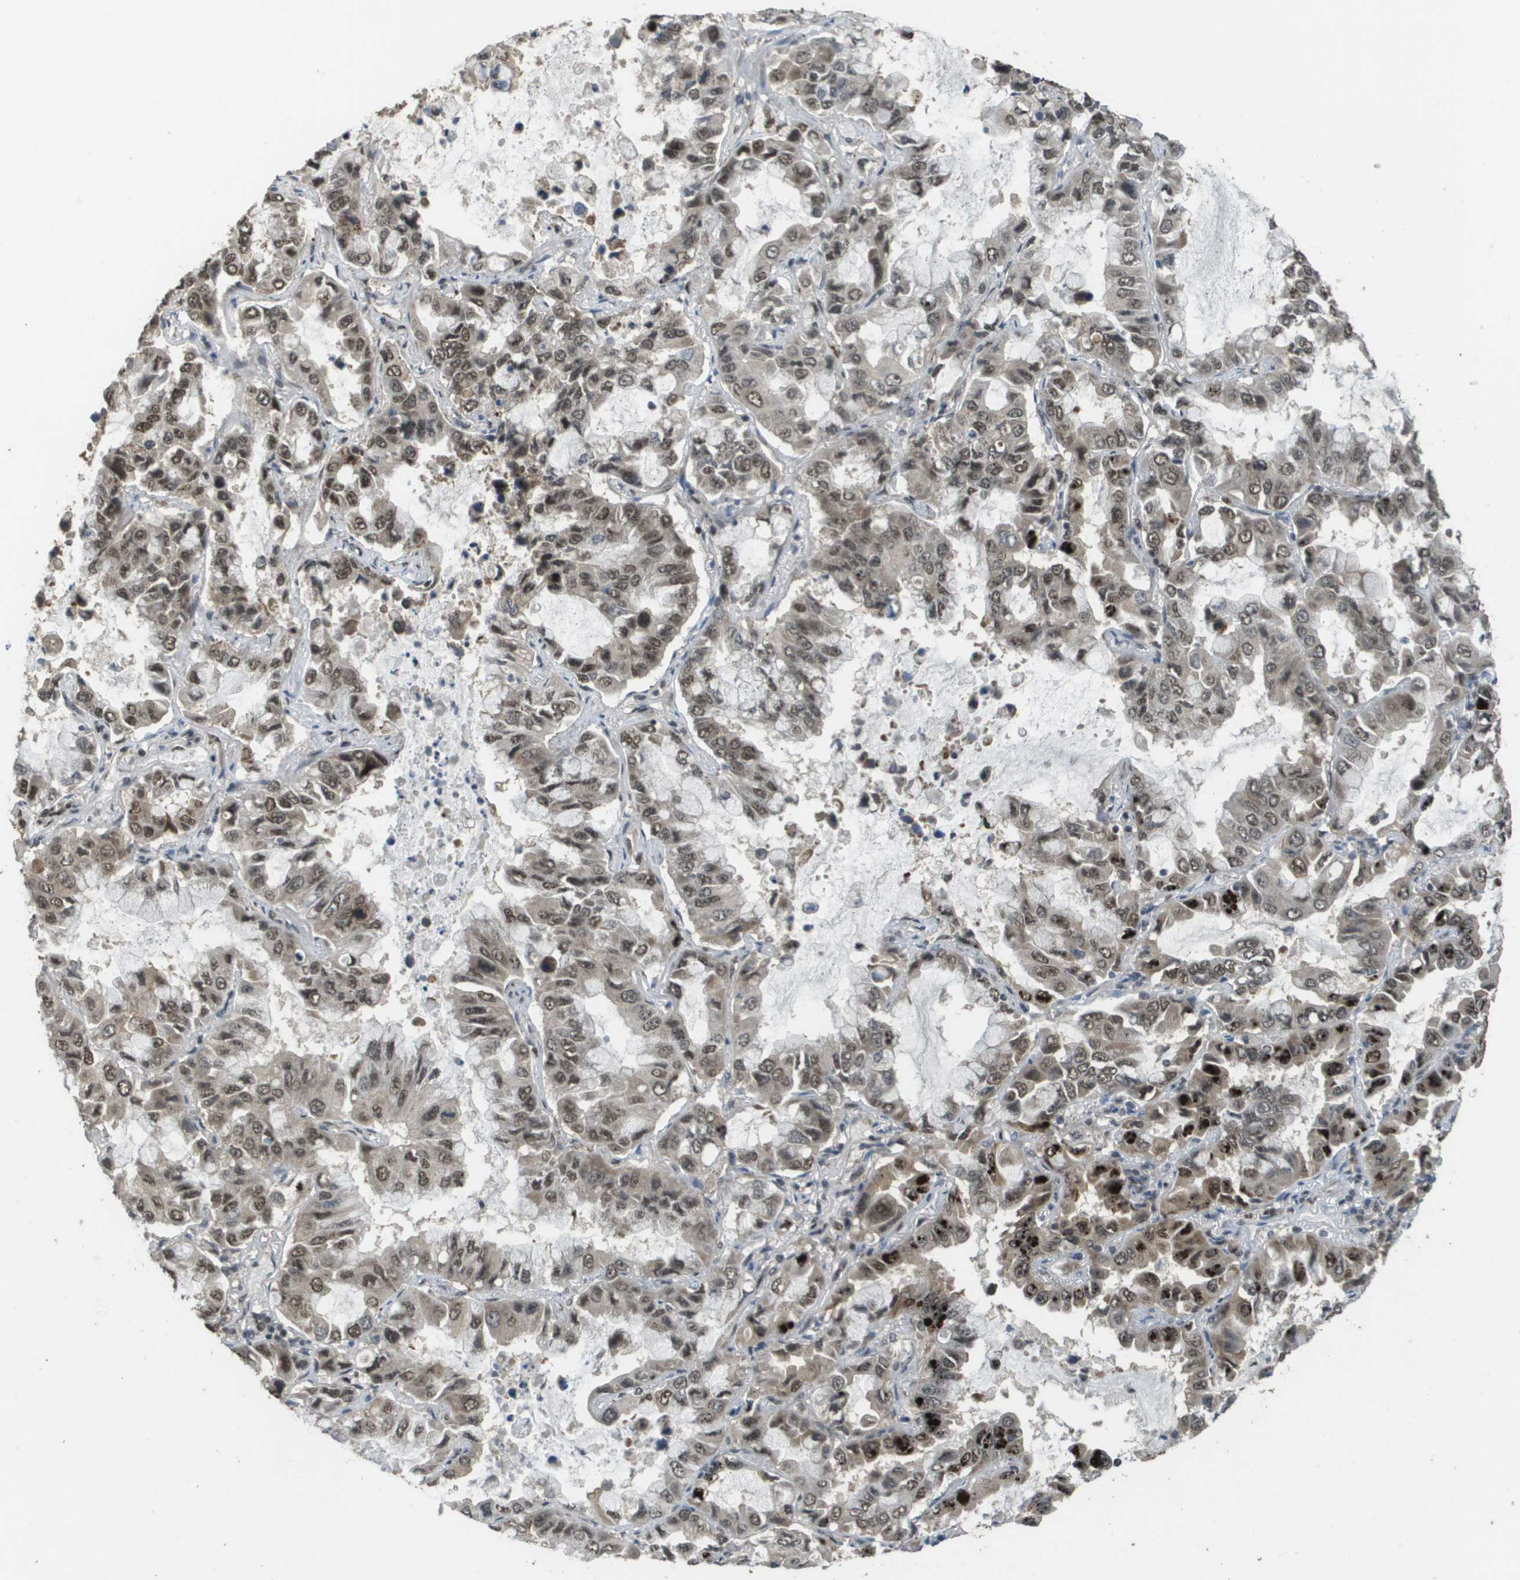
{"staining": {"intensity": "weak", "quantity": ">75%", "location": "cytoplasmic/membranous,nuclear"}, "tissue": "lung cancer", "cell_type": "Tumor cells", "image_type": "cancer", "snomed": [{"axis": "morphology", "description": "Adenocarcinoma, NOS"}, {"axis": "topography", "description": "Lung"}], "caption": "The micrograph shows immunohistochemical staining of lung cancer (adenocarcinoma). There is weak cytoplasmic/membranous and nuclear staining is present in approximately >75% of tumor cells. The staining was performed using DAB (3,3'-diaminobenzidine), with brown indicating positive protein expression. Nuclei are stained blue with hematoxylin.", "gene": "KAT5", "patient": {"sex": "male", "age": 64}}